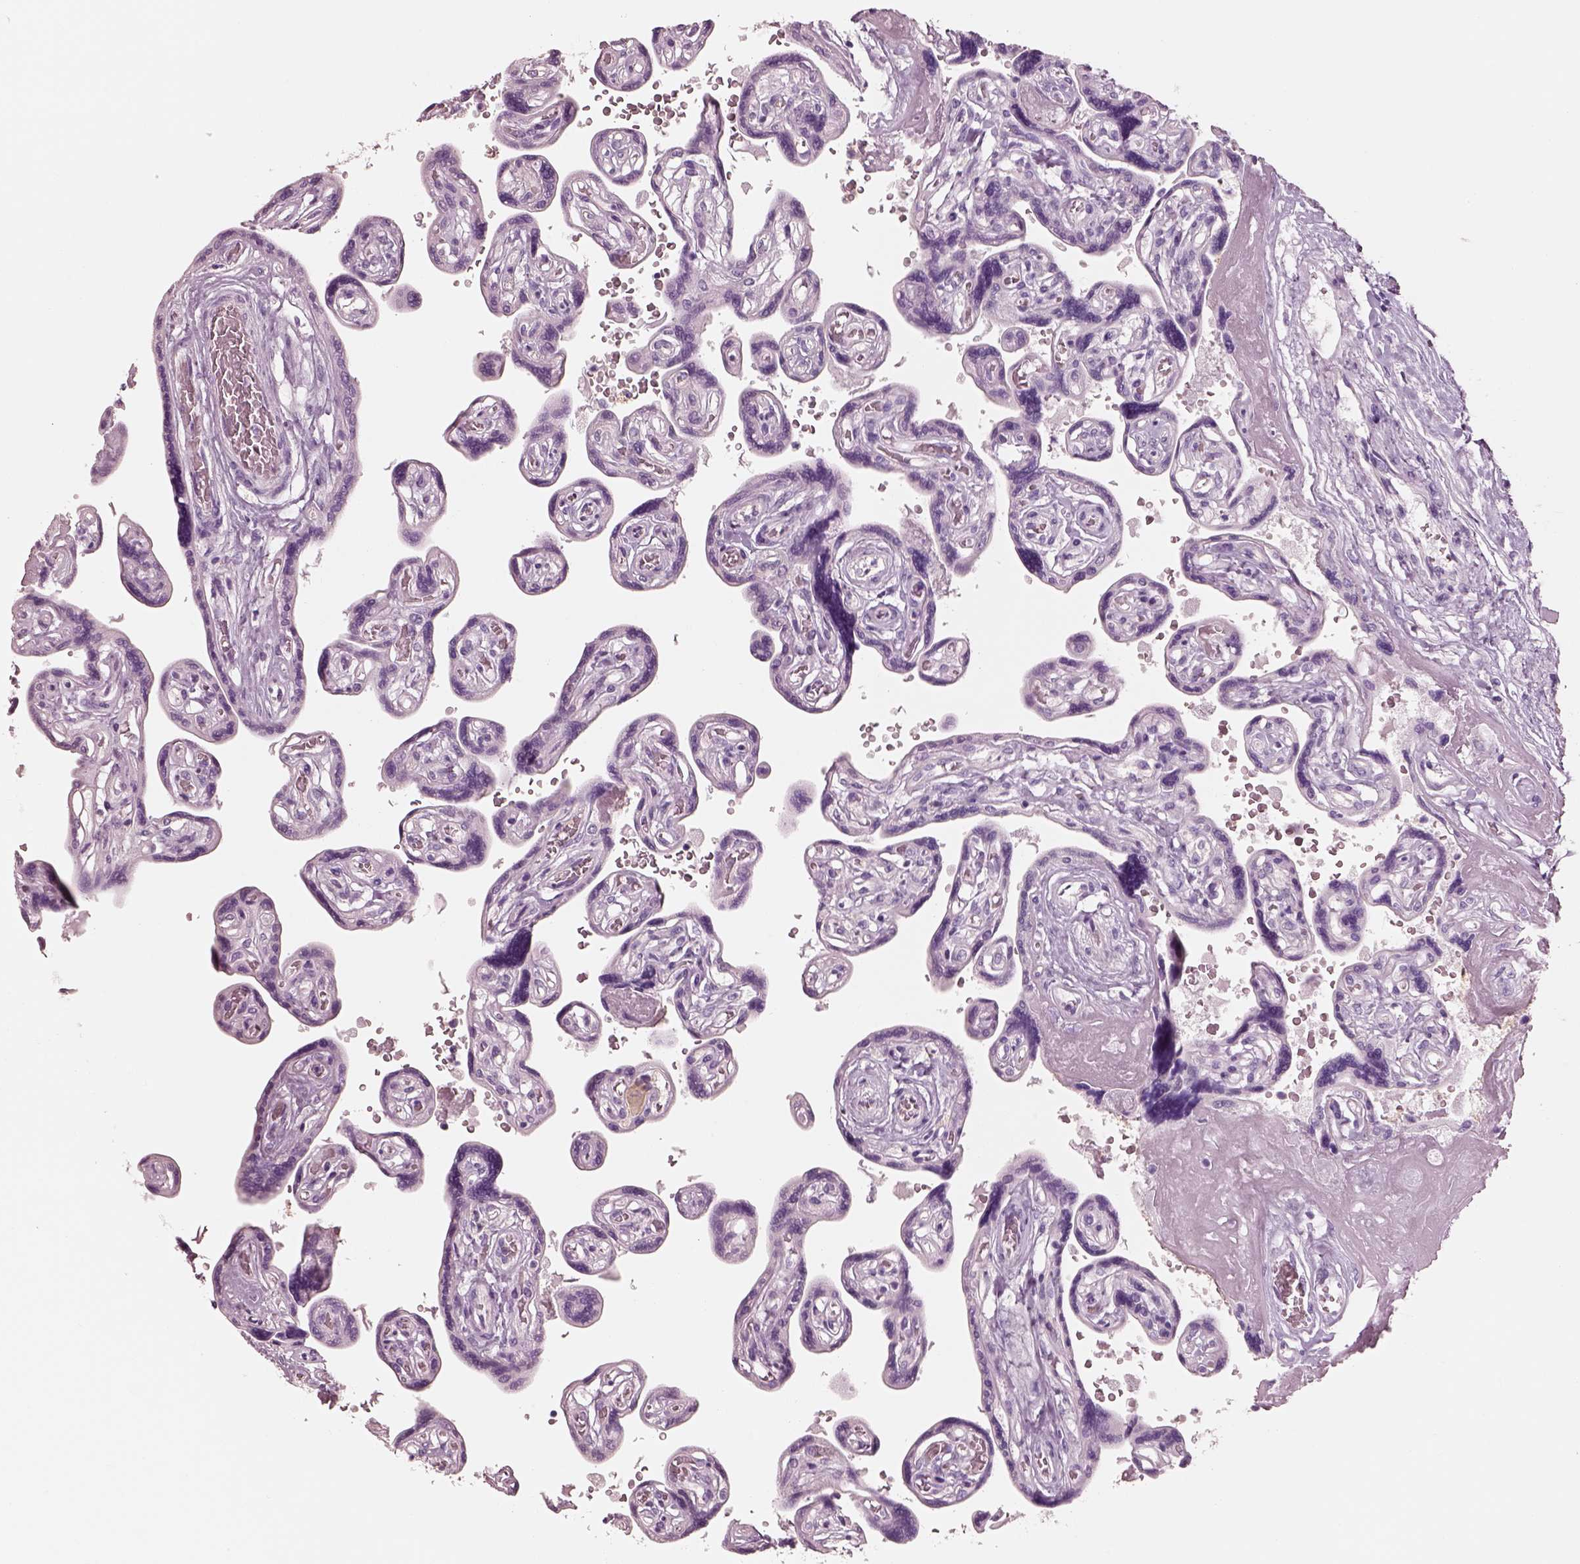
{"staining": {"intensity": "negative", "quantity": "none", "location": "none"}, "tissue": "placenta", "cell_type": "Decidual cells", "image_type": "normal", "snomed": [{"axis": "morphology", "description": "Normal tissue, NOS"}, {"axis": "topography", "description": "Placenta"}], "caption": "The immunohistochemistry (IHC) histopathology image has no significant staining in decidual cells of placenta.", "gene": "PNOC", "patient": {"sex": "female", "age": 32}}